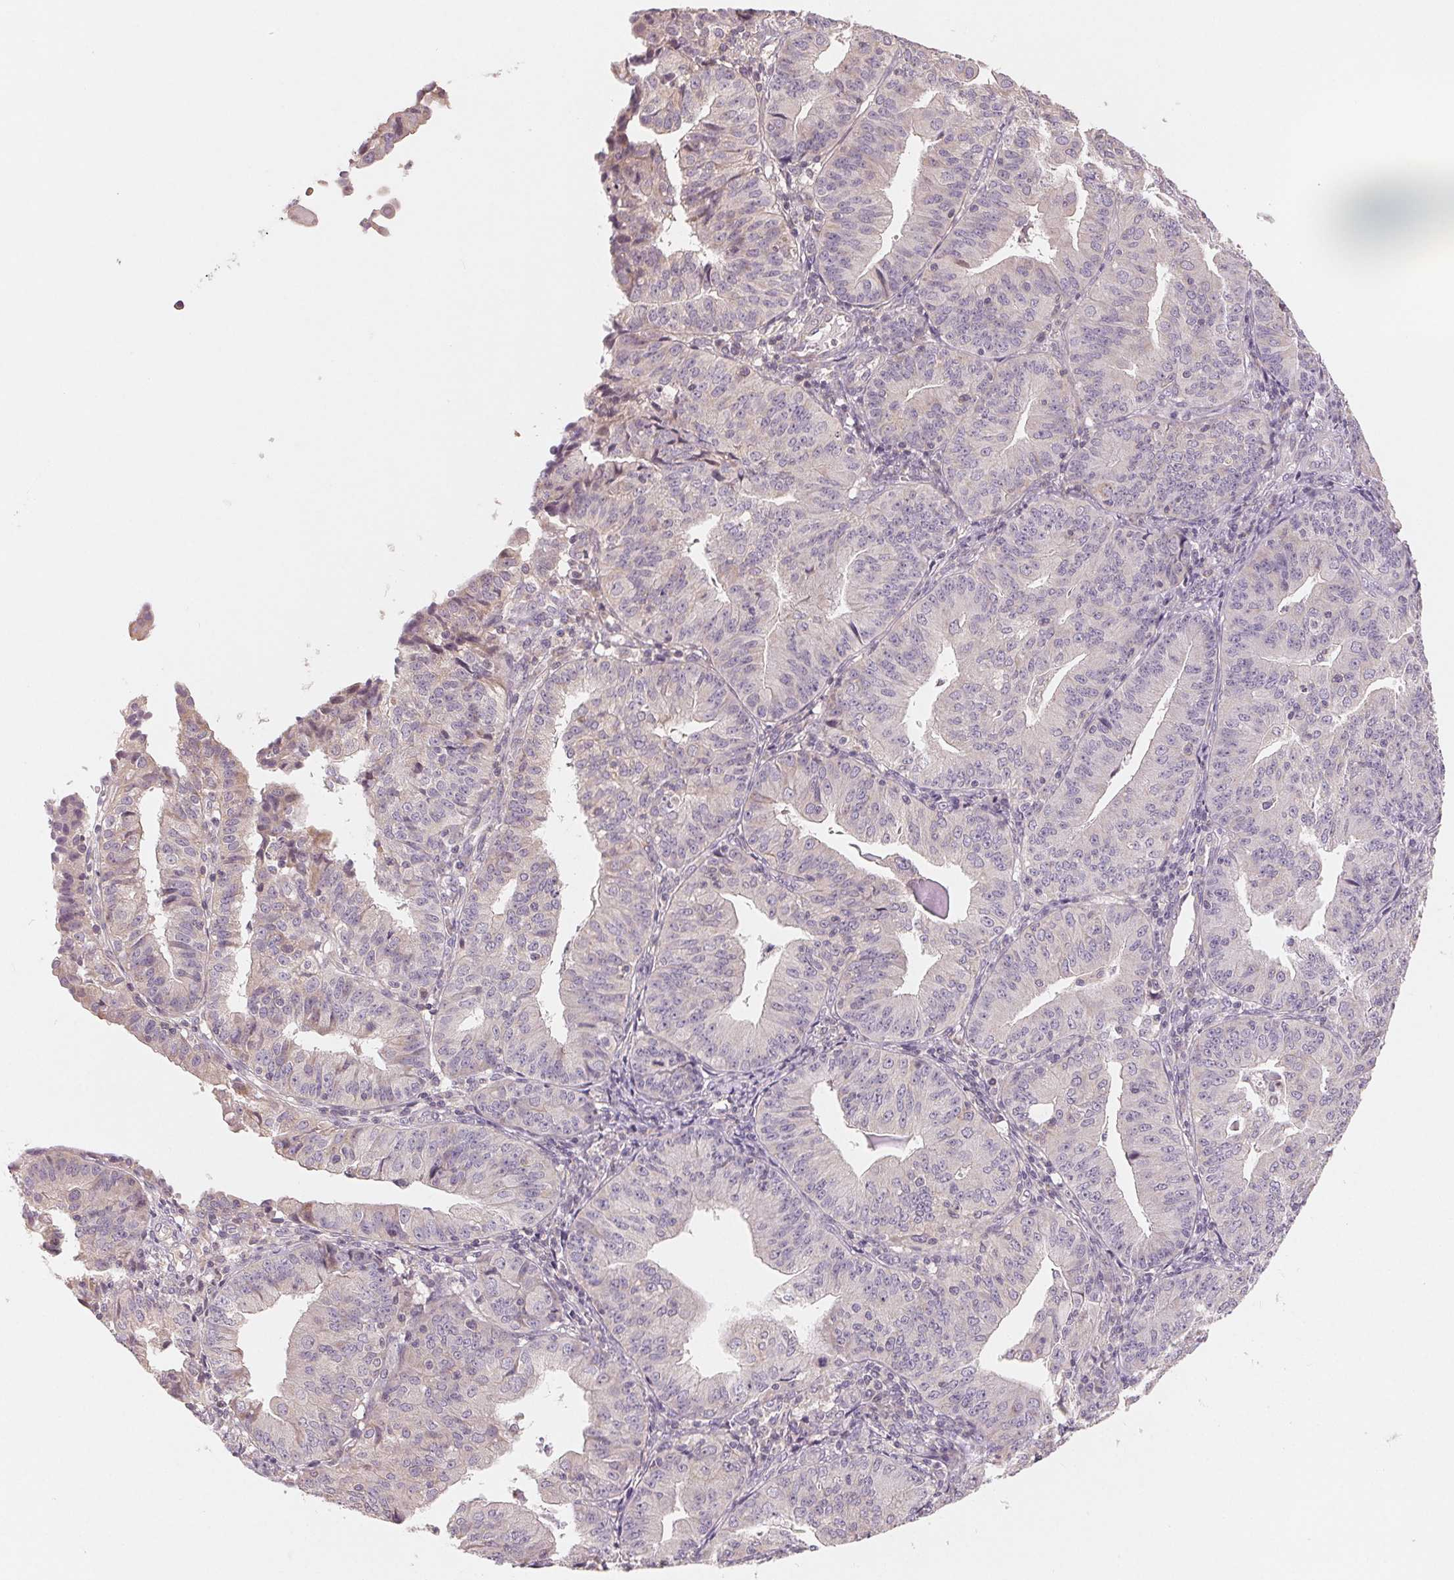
{"staining": {"intensity": "negative", "quantity": "none", "location": "none"}, "tissue": "endometrial cancer", "cell_type": "Tumor cells", "image_type": "cancer", "snomed": [{"axis": "morphology", "description": "Adenocarcinoma, NOS"}, {"axis": "topography", "description": "Endometrium"}], "caption": "The image displays no significant staining in tumor cells of adenocarcinoma (endometrial).", "gene": "AQP8", "patient": {"sex": "female", "age": 56}}